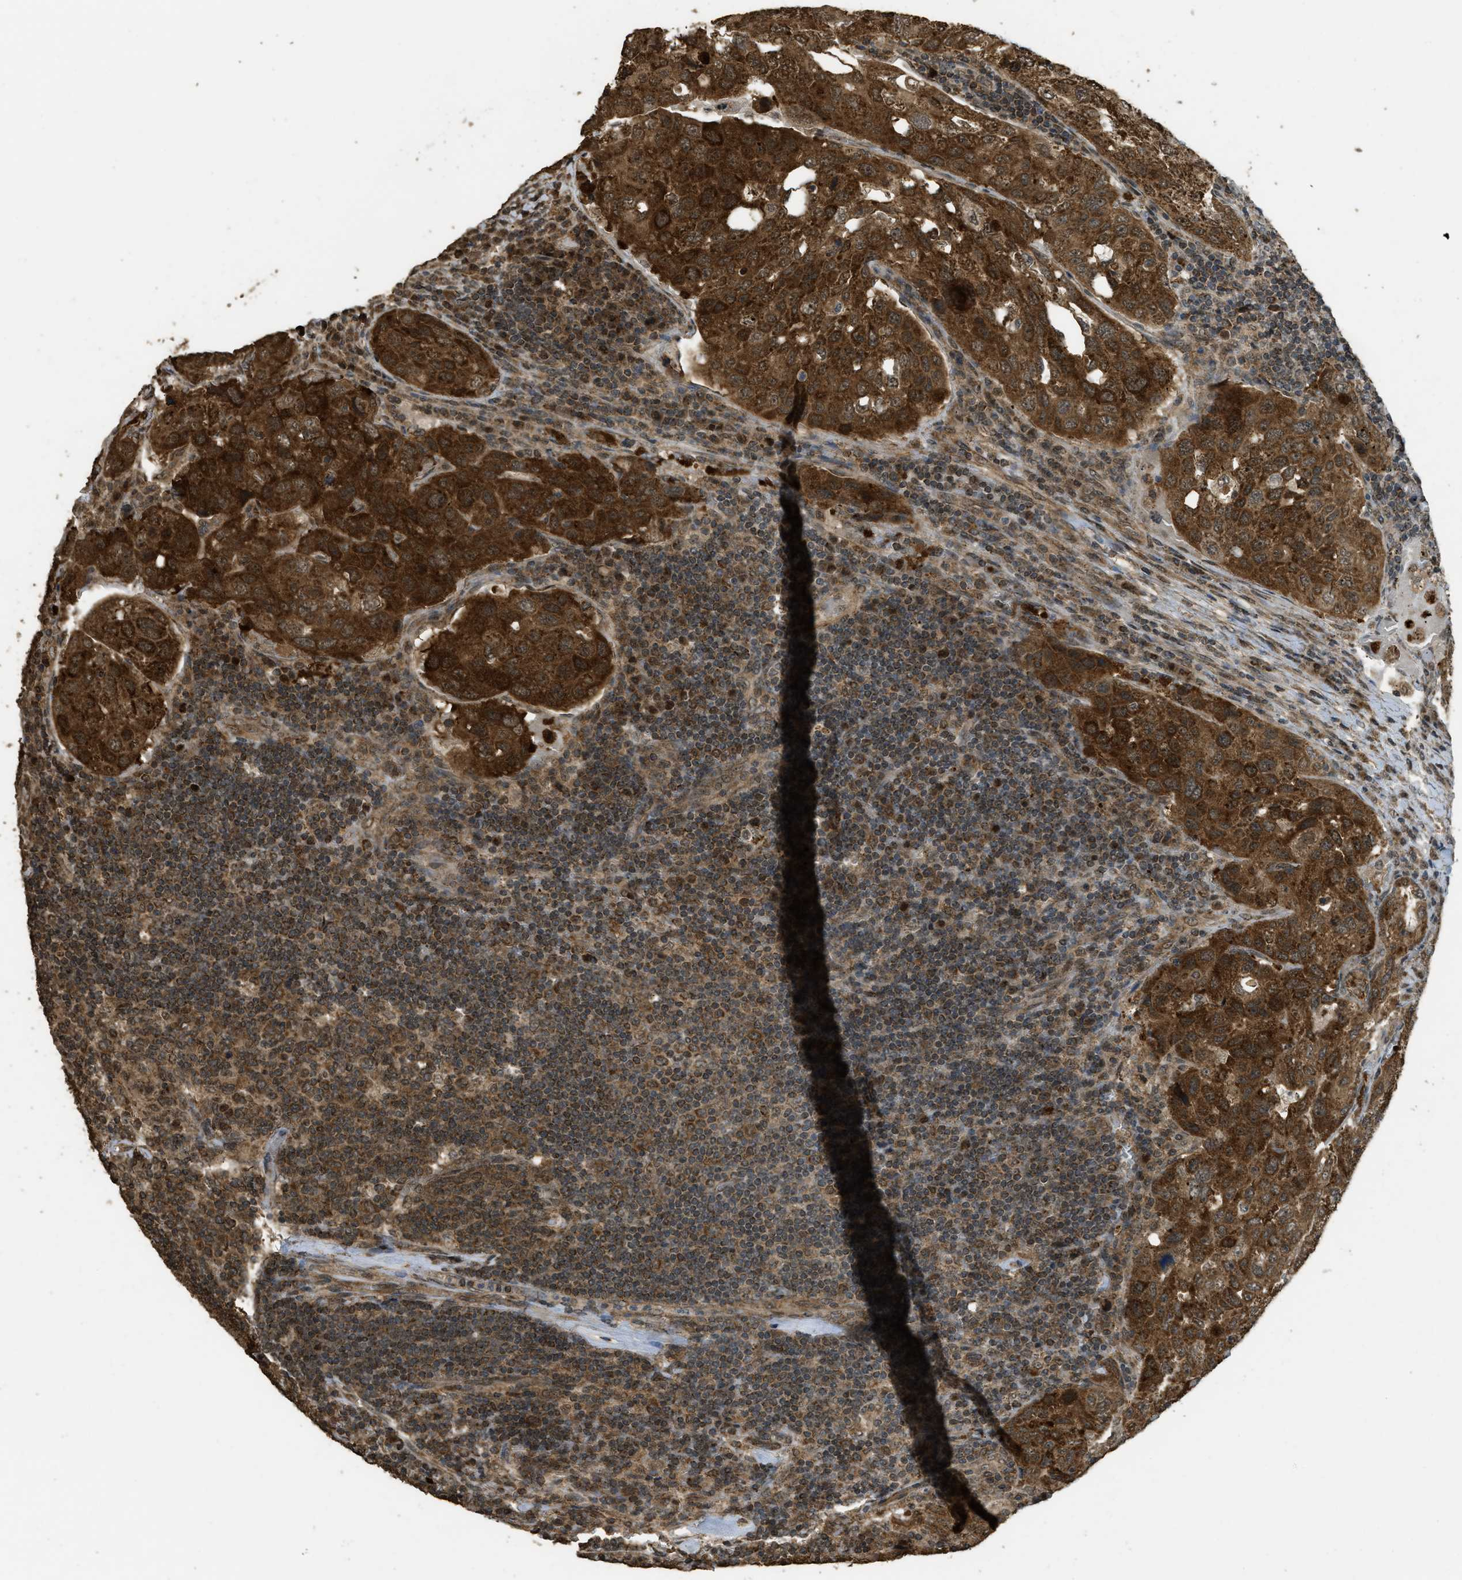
{"staining": {"intensity": "strong", "quantity": ">75%", "location": "cytoplasmic/membranous"}, "tissue": "urothelial cancer", "cell_type": "Tumor cells", "image_type": "cancer", "snomed": [{"axis": "morphology", "description": "Urothelial carcinoma, High grade"}, {"axis": "topography", "description": "Lymph node"}, {"axis": "topography", "description": "Urinary bladder"}], "caption": "Urothelial carcinoma (high-grade) stained with immunohistochemistry (IHC) displays strong cytoplasmic/membranous staining in approximately >75% of tumor cells. The staining was performed using DAB, with brown indicating positive protein expression. Nuclei are stained blue with hematoxylin.", "gene": "CTPS1", "patient": {"sex": "male", "age": 51}}